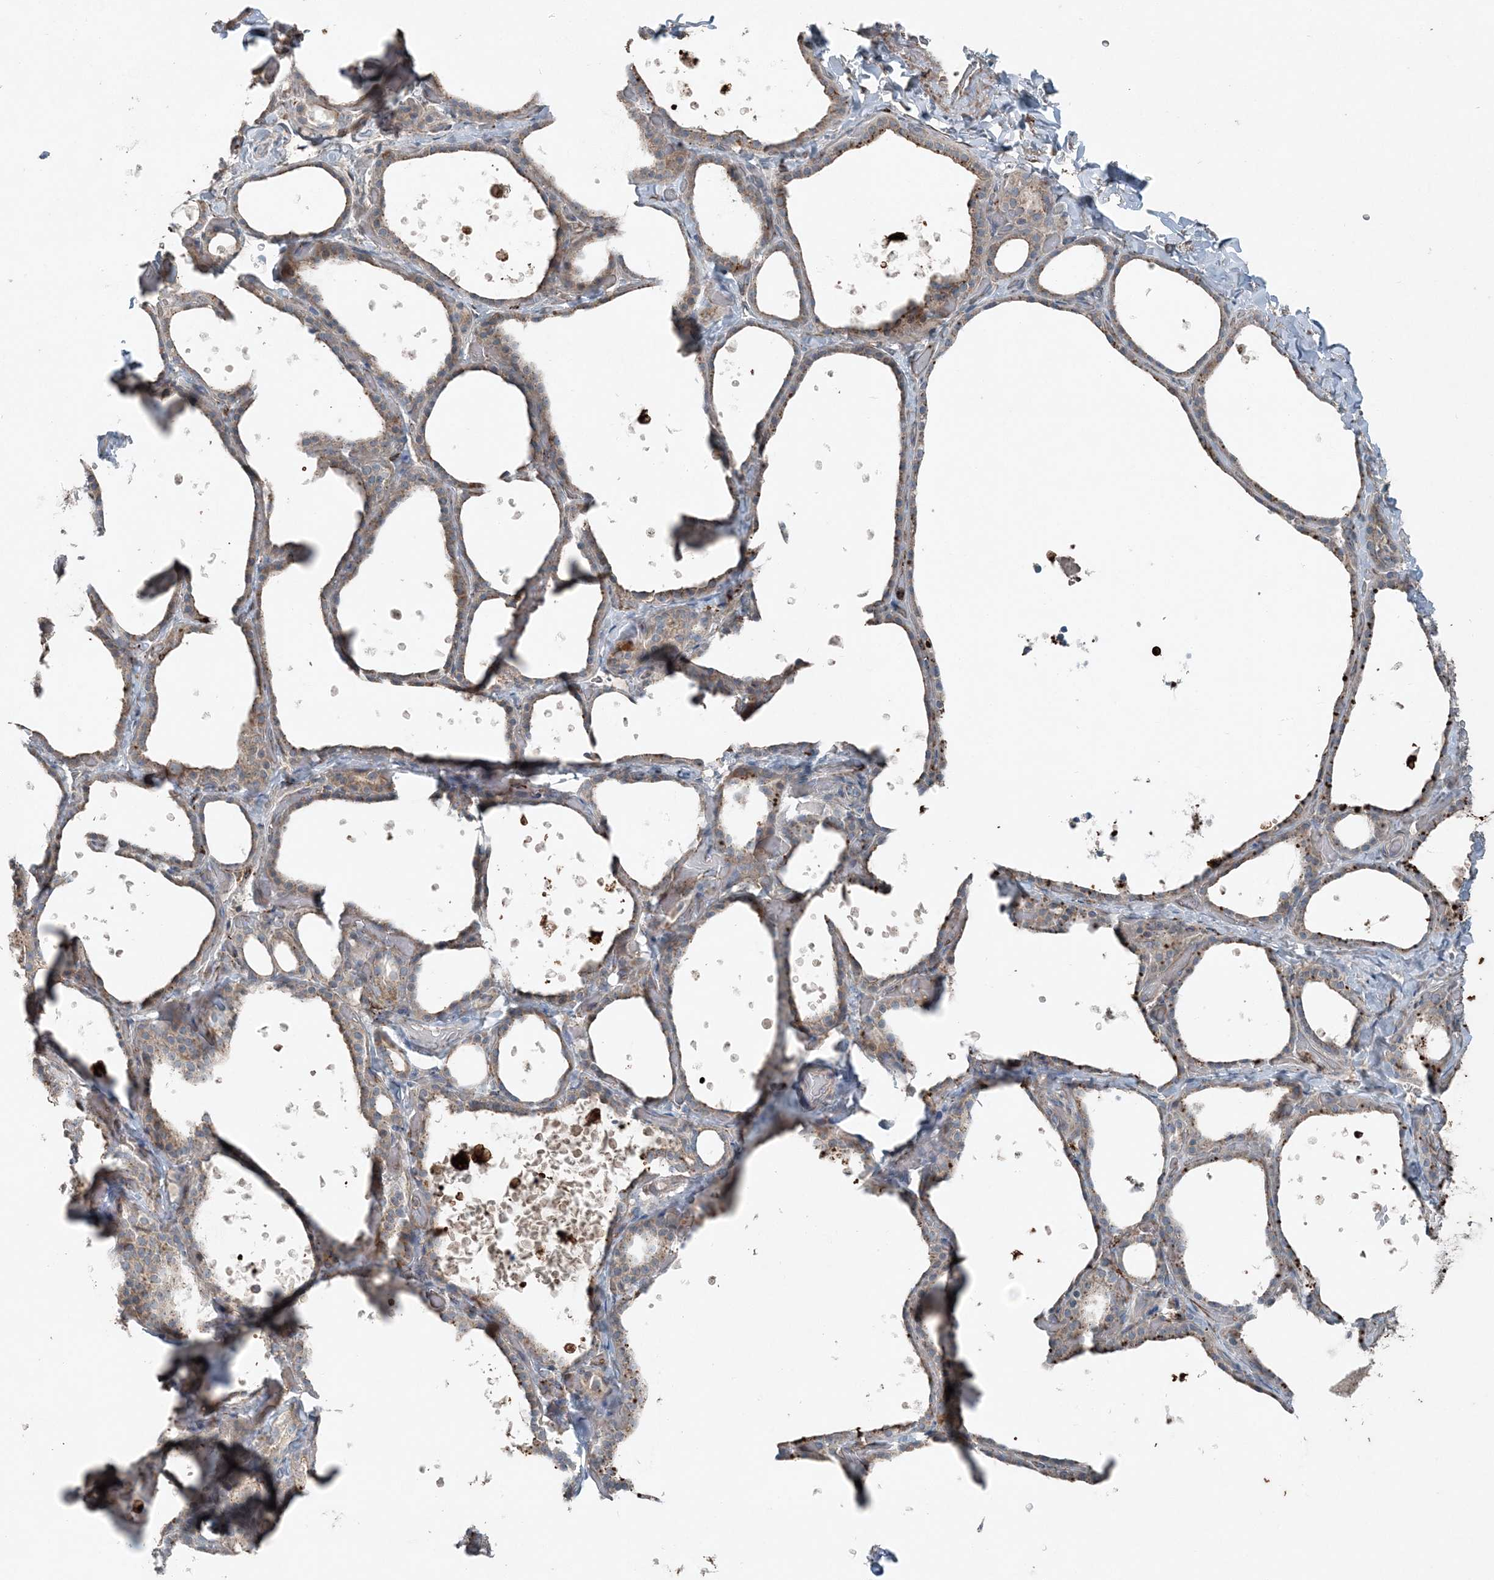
{"staining": {"intensity": "weak", "quantity": ">75%", "location": "cytoplasmic/membranous"}, "tissue": "thyroid gland", "cell_type": "Glandular cells", "image_type": "normal", "snomed": [{"axis": "morphology", "description": "Normal tissue, NOS"}, {"axis": "topography", "description": "Thyroid gland"}], "caption": "The micrograph shows immunohistochemical staining of benign thyroid gland. There is weak cytoplasmic/membranous expression is seen in about >75% of glandular cells. Nuclei are stained in blue.", "gene": "KY", "patient": {"sex": "female", "age": 44}}